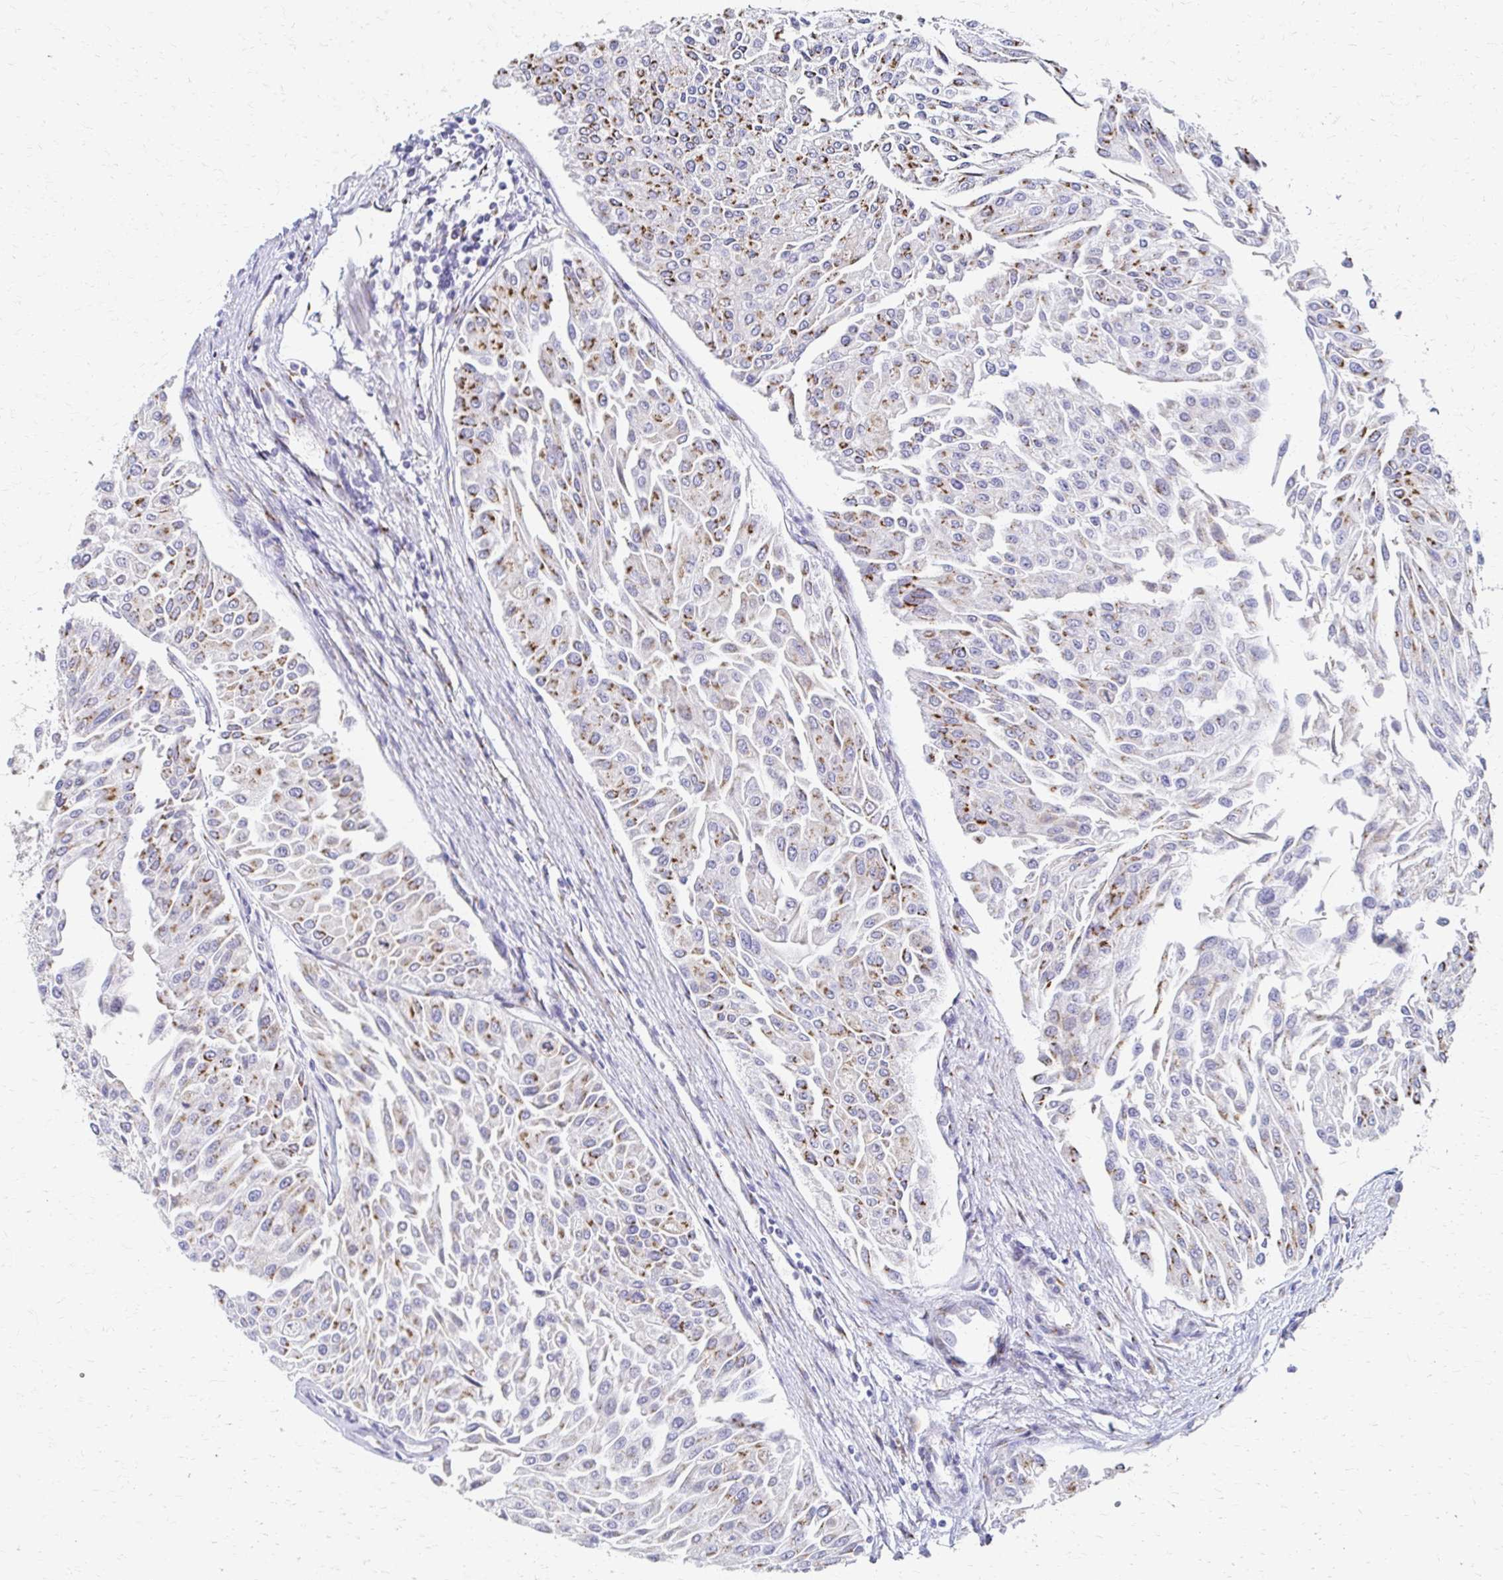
{"staining": {"intensity": "moderate", "quantity": "25%-75%", "location": "cytoplasmic/membranous"}, "tissue": "urothelial cancer", "cell_type": "Tumor cells", "image_type": "cancer", "snomed": [{"axis": "morphology", "description": "Urothelial carcinoma, NOS"}, {"axis": "topography", "description": "Urinary bladder"}], "caption": "Transitional cell carcinoma tissue displays moderate cytoplasmic/membranous staining in about 25%-75% of tumor cells, visualized by immunohistochemistry.", "gene": "TM9SF1", "patient": {"sex": "male", "age": 67}}